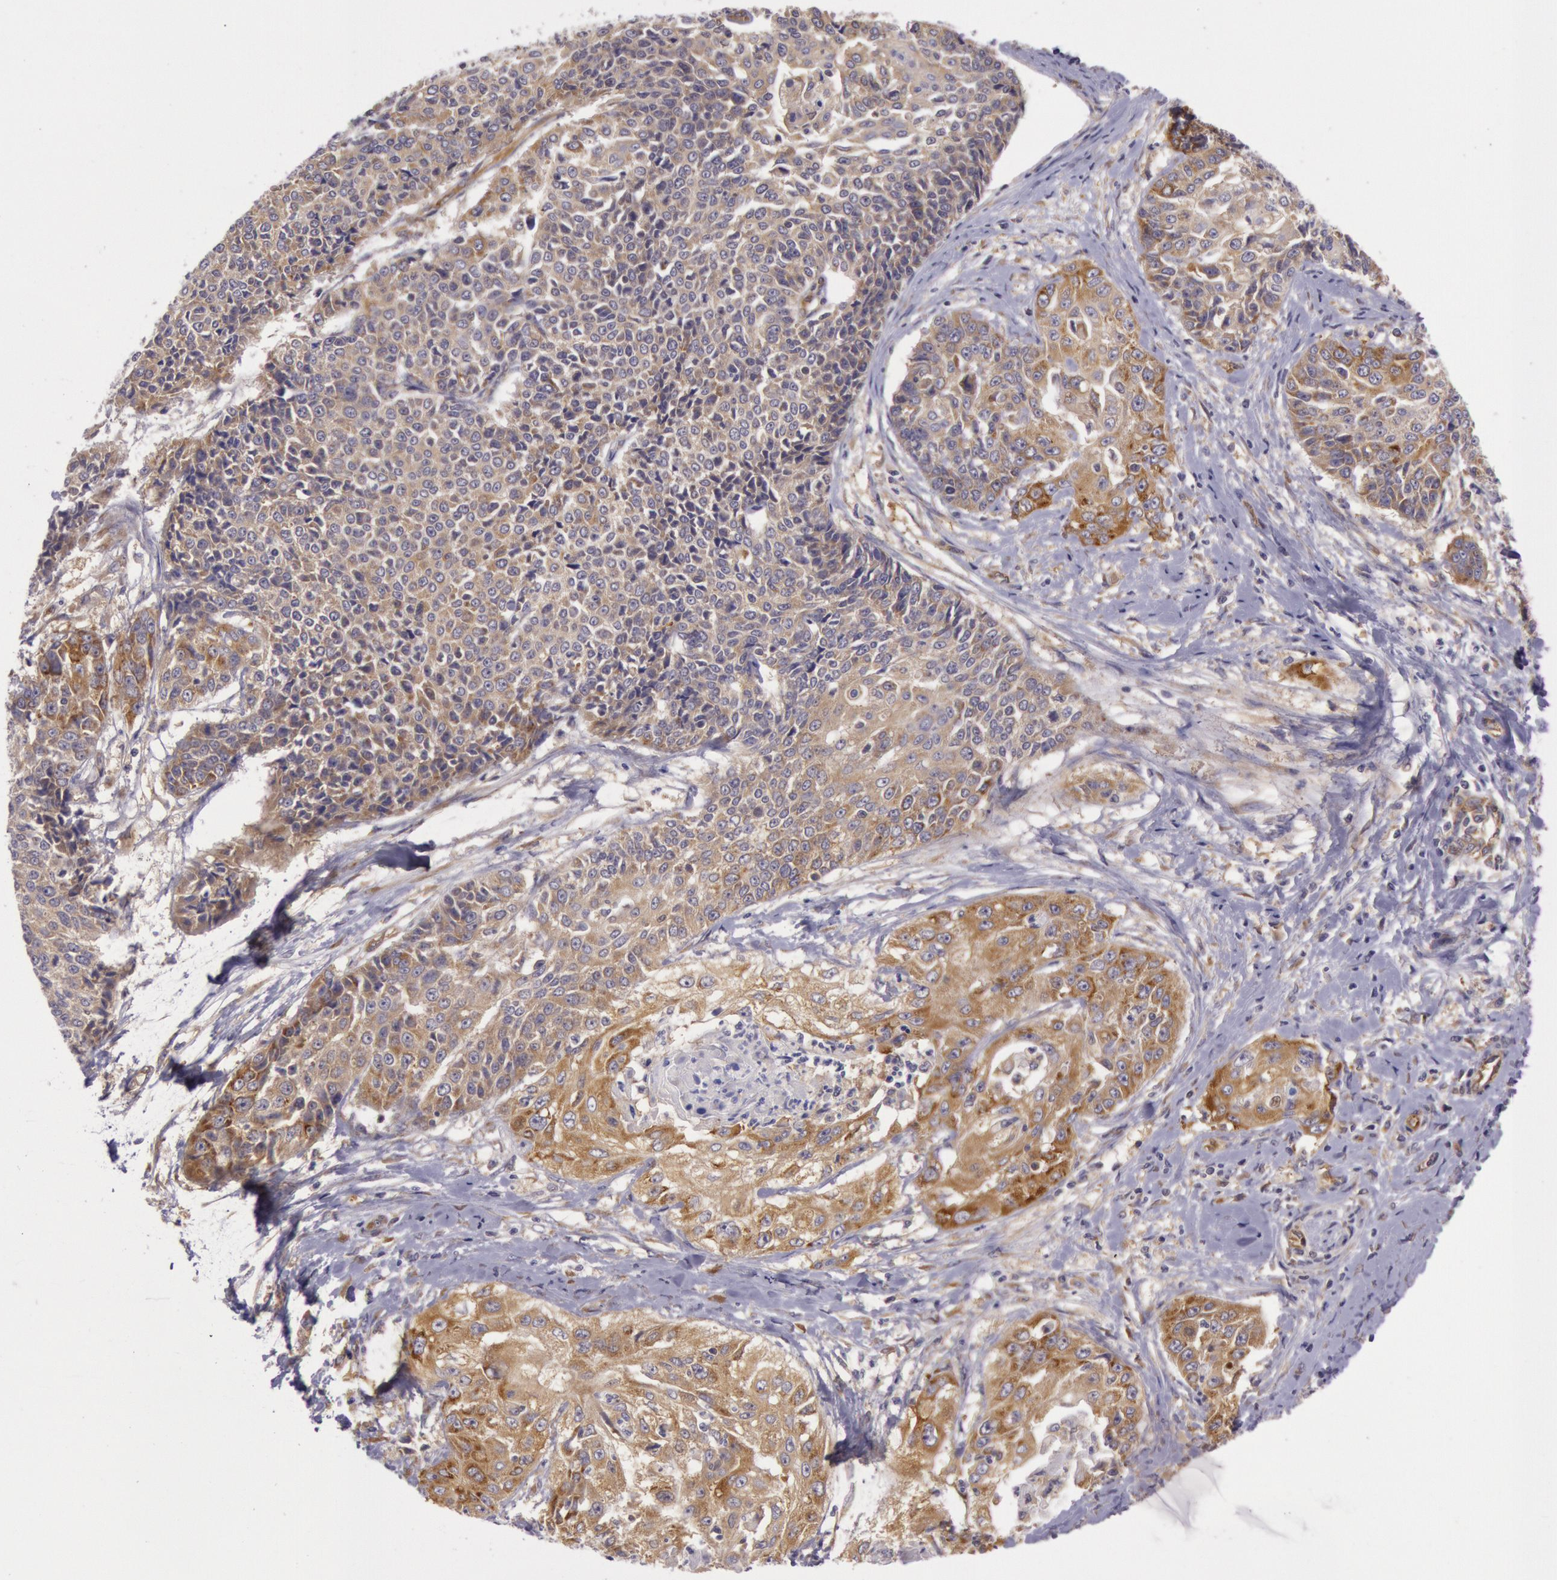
{"staining": {"intensity": "moderate", "quantity": ">75%", "location": "cytoplasmic/membranous"}, "tissue": "cervical cancer", "cell_type": "Tumor cells", "image_type": "cancer", "snomed": [{"axis": "morphology", "description": "Squamous cell carcinoma, NOS"}, {"axis": "topography", "description": "Cervix"}], "caption": "This photomicrograph shows cervical squamous cell carcinoma stained with immunohistochemistry (IHC) to label a protein in brown. The cytoplasmic/membranous of tumor cells show moderate positivity for the protein. Nuclei are counter-stained blue.", "gene": "CHUK", "patient": {"sex": "female", "age": 64}}